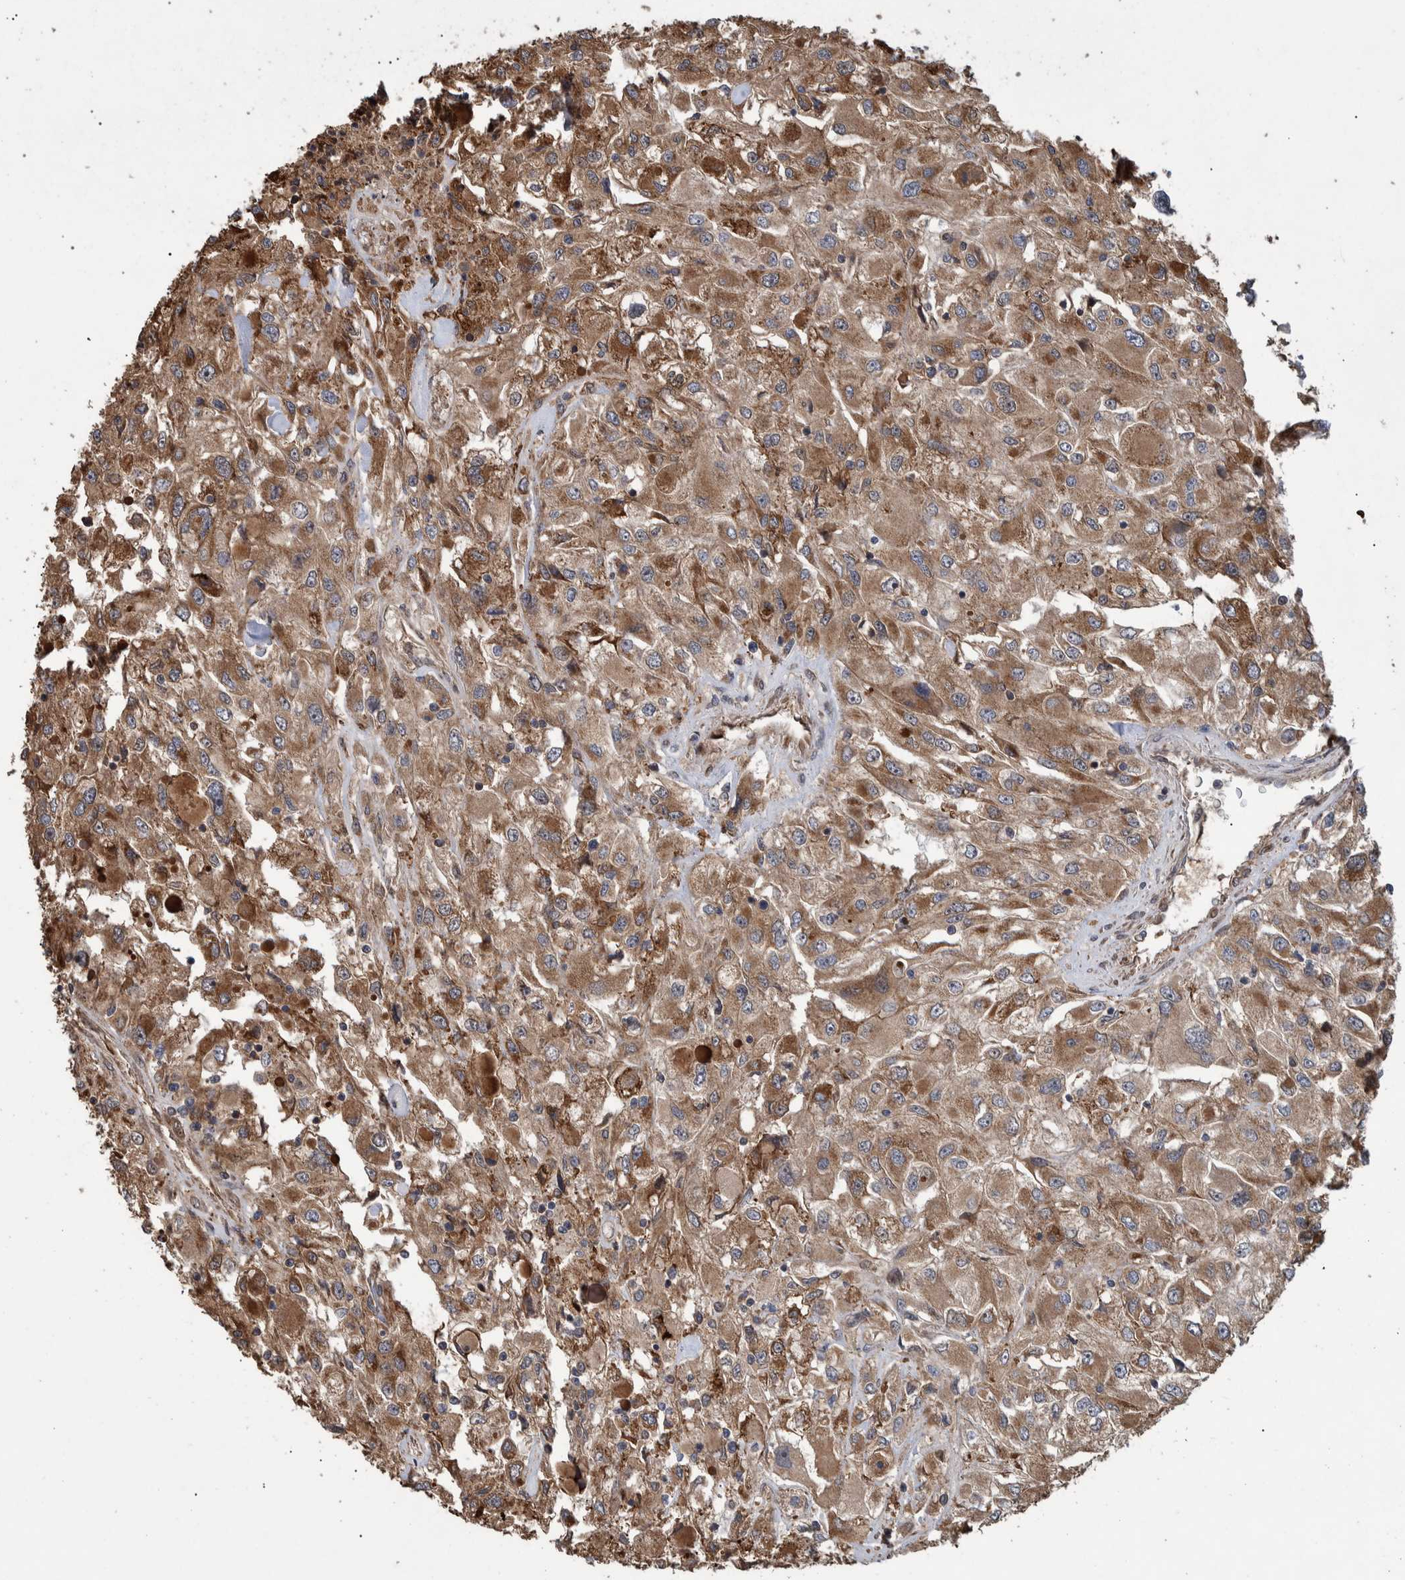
{"staining": {"intensity": "strong", "quantity": "25%-75%", "location": "cytoplasmic/membranous"}, "tissue": "renal cancer", "cell_type": "Tumor cells", "image_type": "cancer", "snomed": [{"axis": "morphology", "description": "Adenocarcinoma, NOS"}, {"axis": "topography", "description": "Kidney"}], "caption": "A brown stain labels strong cytoplasmic/membranous staining of a protein in adenocarcinoma (renal) tumor cells.", "gene": "B3GNTL1", "patient": {"sex": "female", "age": 52}}